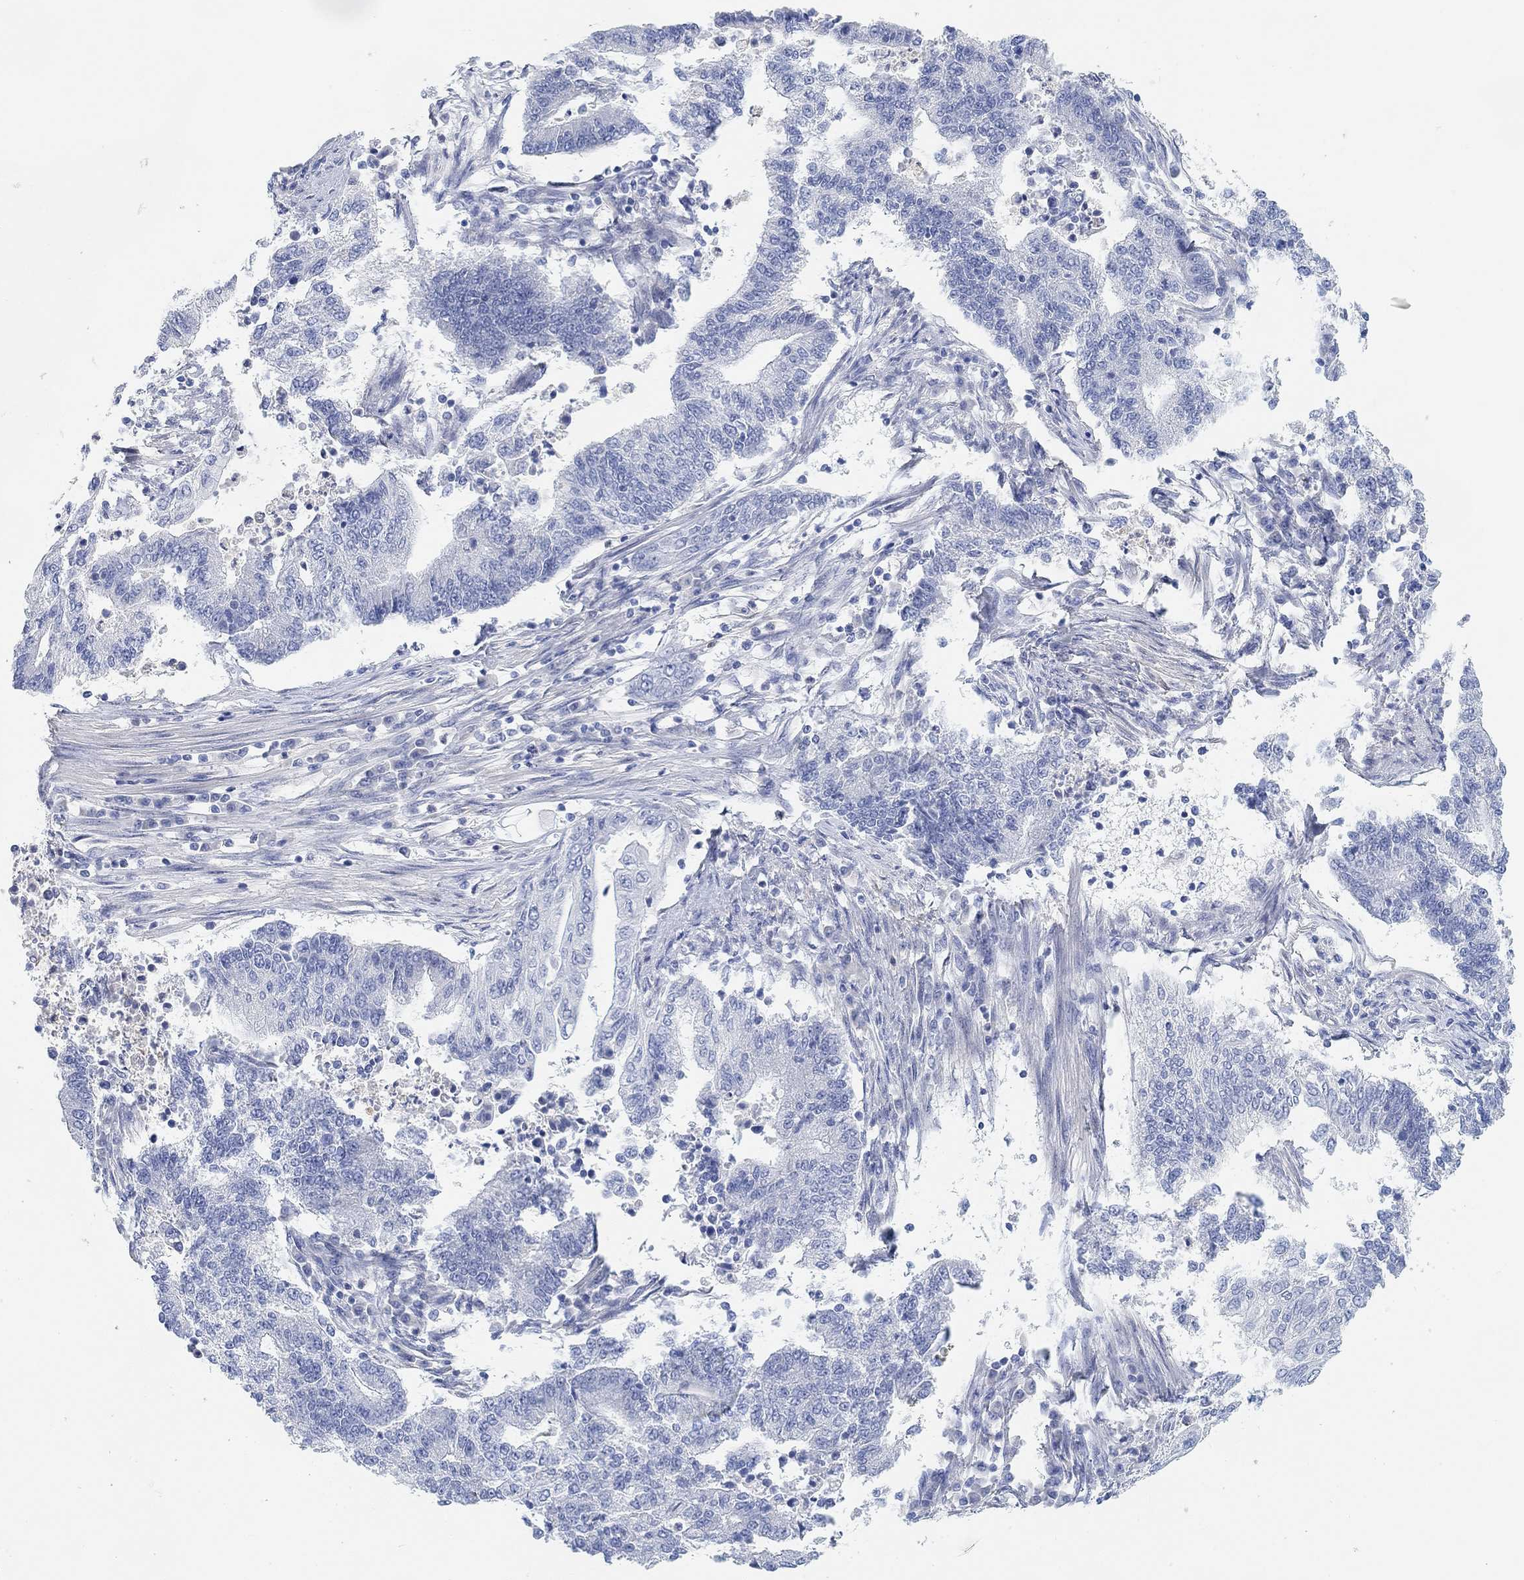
{"staining": {"intensity": "negative", "quantity": "none", "location": "none"}, "tissue": "endometrial cancer", "cell_type": "Tumor cells", "image_type": "cancer", "snomed": [{"axis": "morphology", "description": "Adenocarcinoma, NOS"}, {"axis": "topography", "description": "Uterus"}, {"axis": "topography", "description": "Endometrium"}], "caption": "Immunohistochemistry (IHC) histopathology image of endometrial cancer (adenocarcinoma) stained for a protein (brown), which exhibits no staining in tumor cells. (Brightfield microscopy of DAB IHC at high magnification).", "gene": "VAT1L", "patient": {"sex": "female", "age": 54}}